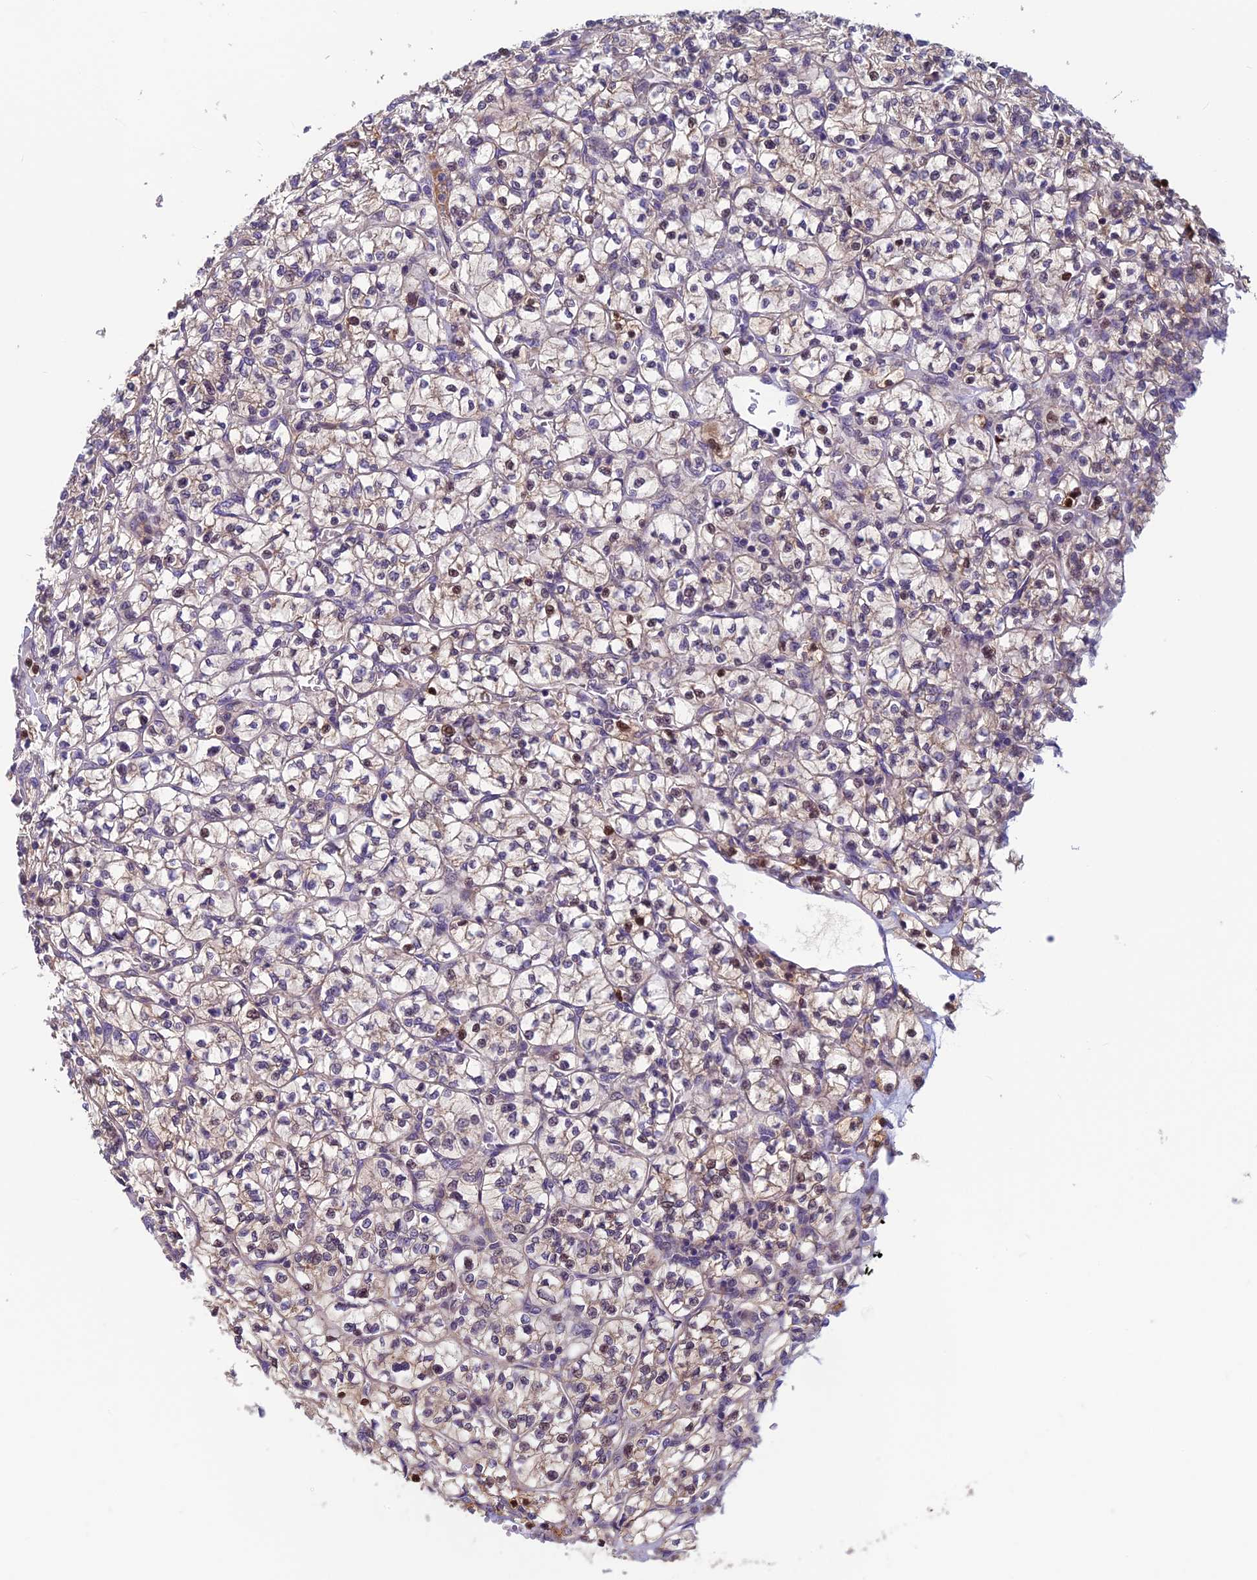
{"staining": {"intensity": "weak", "quantity": "<25%", "location": "cytoplasmic/membranous"}, "tissue": "renal cancer", "cell_type": "Tumor cells", "image_type": "cancer", "snomed": [{"axis": "morphology", "description": "Adenocarcinoma, NOS"}, {"axis": "topography", "description": "Kidney"}], "caption": "An image of human renal cancer is negative for staining in tumor cells.", "gene": "HECA", "patient": {"sex": "female", "age": 64}}